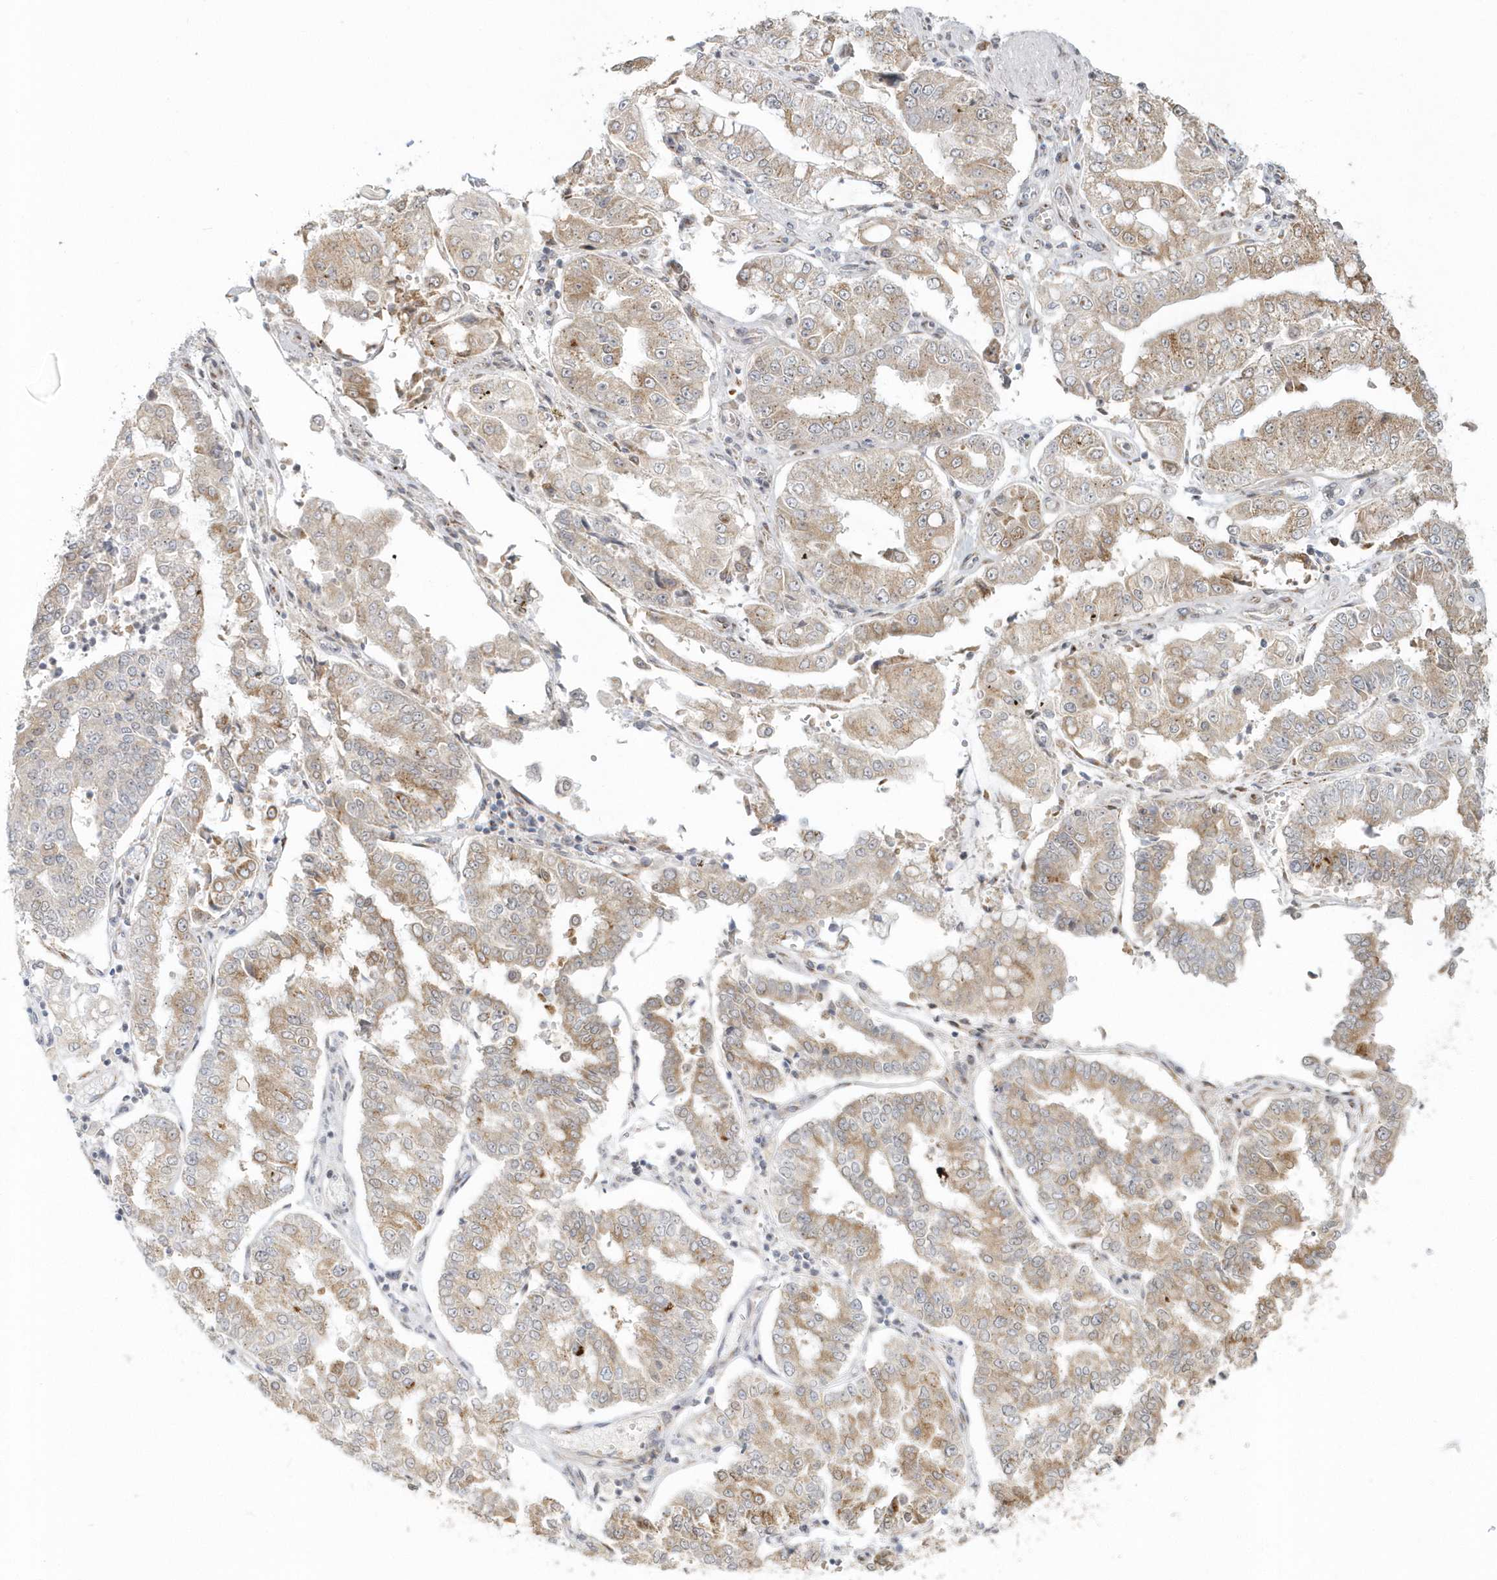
{"staining": {"intensity": "weak", "quantity": ">75%", "location": "cytoplasmic/membranous"}, "tissue": "stomach cancer", "cell_type": "Tumor cells", "image_type": "cancer", "snomed": [{"axis": "morphology", "description": "Adenocarcinoma, NOS"}, {"axis": "topography", "description": "Stomach"}], "caption": "This is a photomicrograph of IHC staining of adenocarcinoma (stomach), which shows weak expression in the cytoplasmic/membranous of tumor cells.", "gene": "DHFR", "patient": {"sex": "male", "age": 76}}